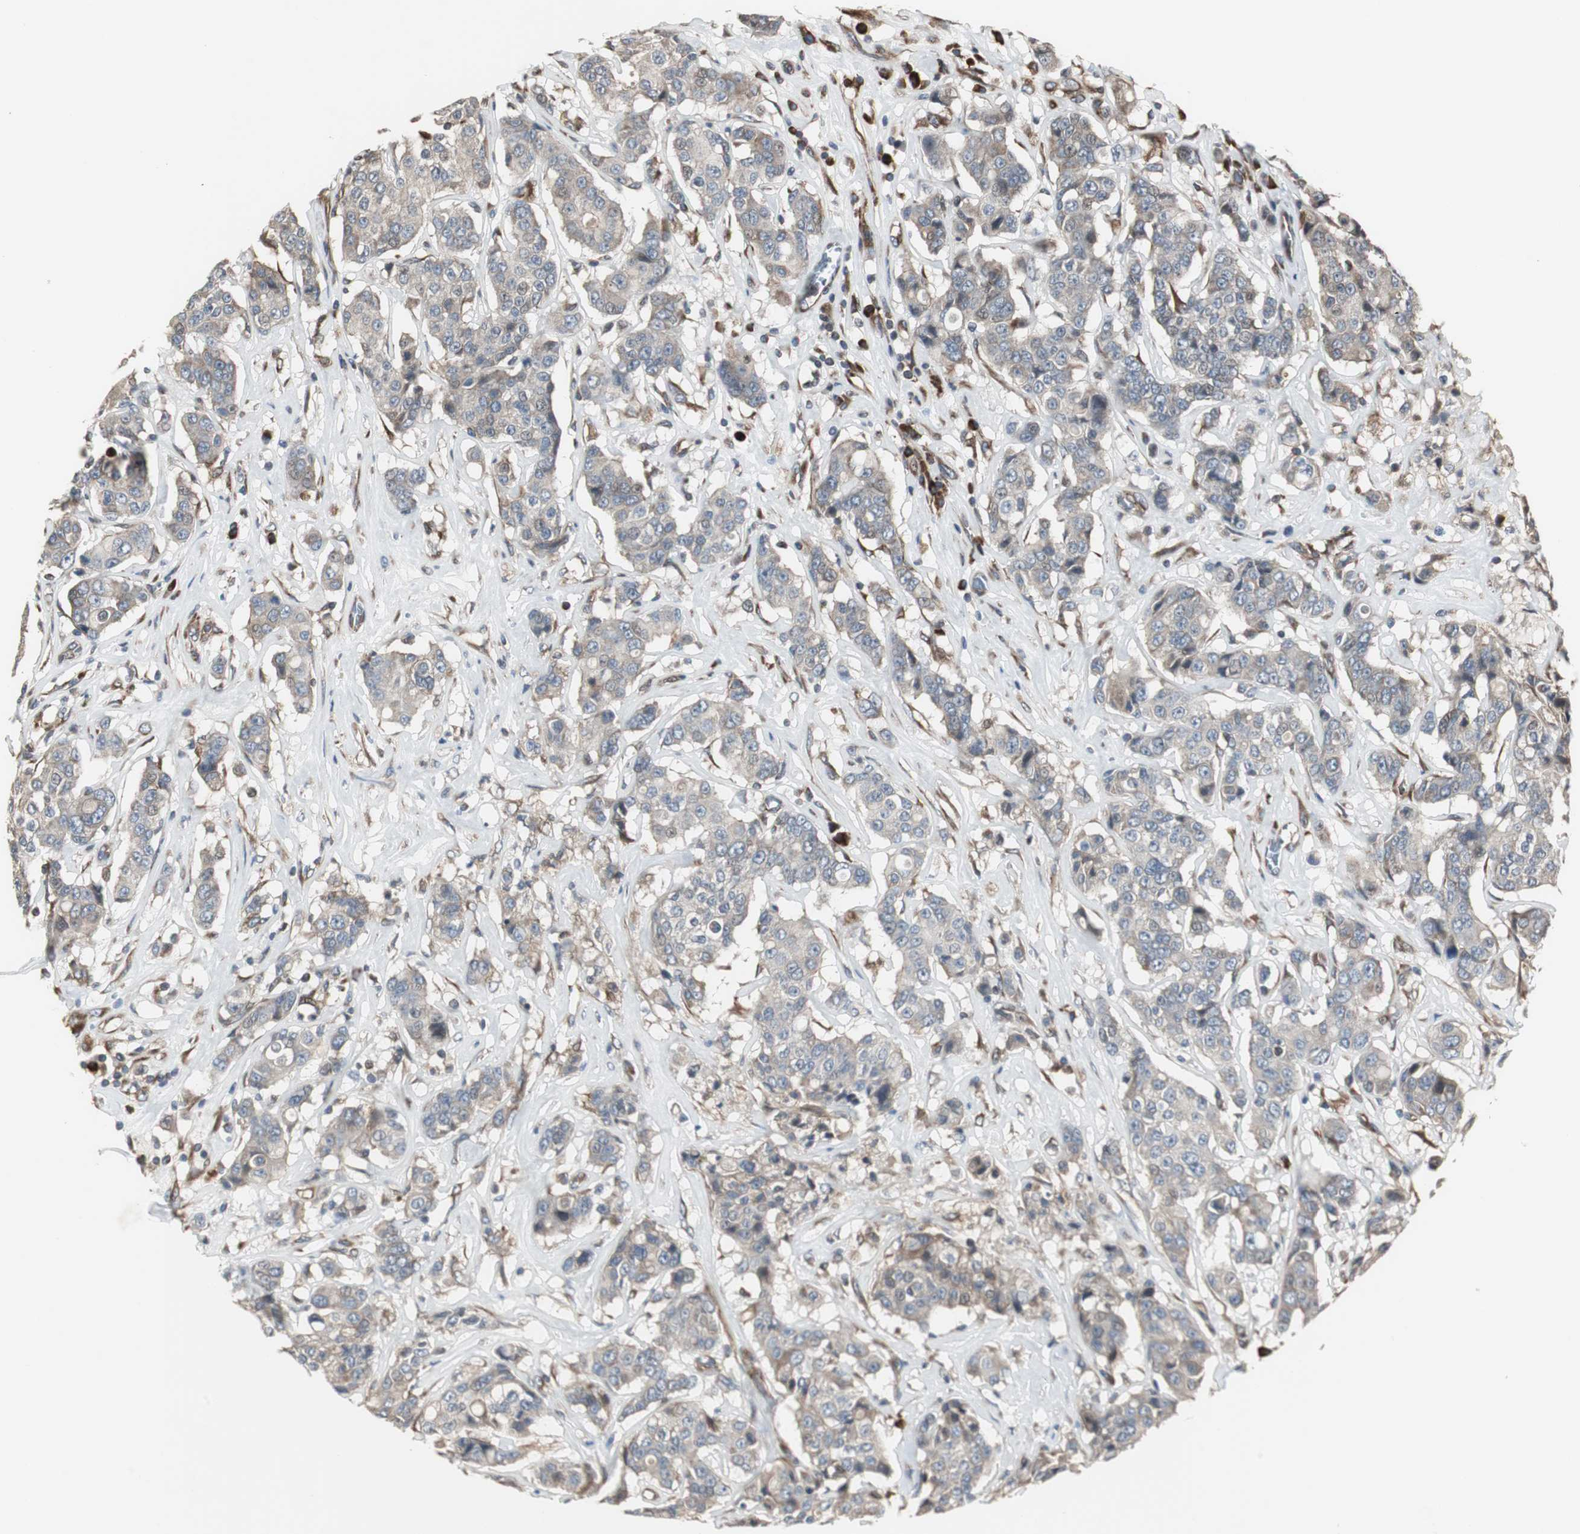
{"staining": {"intensity": "weak", "quantity": "25%-75%", "location": "cytoplasmic/membranous"}, "tissue": "breast cancer", "cell_type": "Tumor cells", "image_type": "cancer", "snomed": [{"axis": "morphology", "description": "Duct carcinoma"}, {"axis": "topography", "description": "Breast"}], "caption": "The photomicrograph shows staining of breast cancer (invasive ductal carcinoma), revealing weak cytoplasmic/membranous protein staining (brown color) within tumor cells.", "gene": "CHP1", "patient": {"sex": "female", "age": 27}}